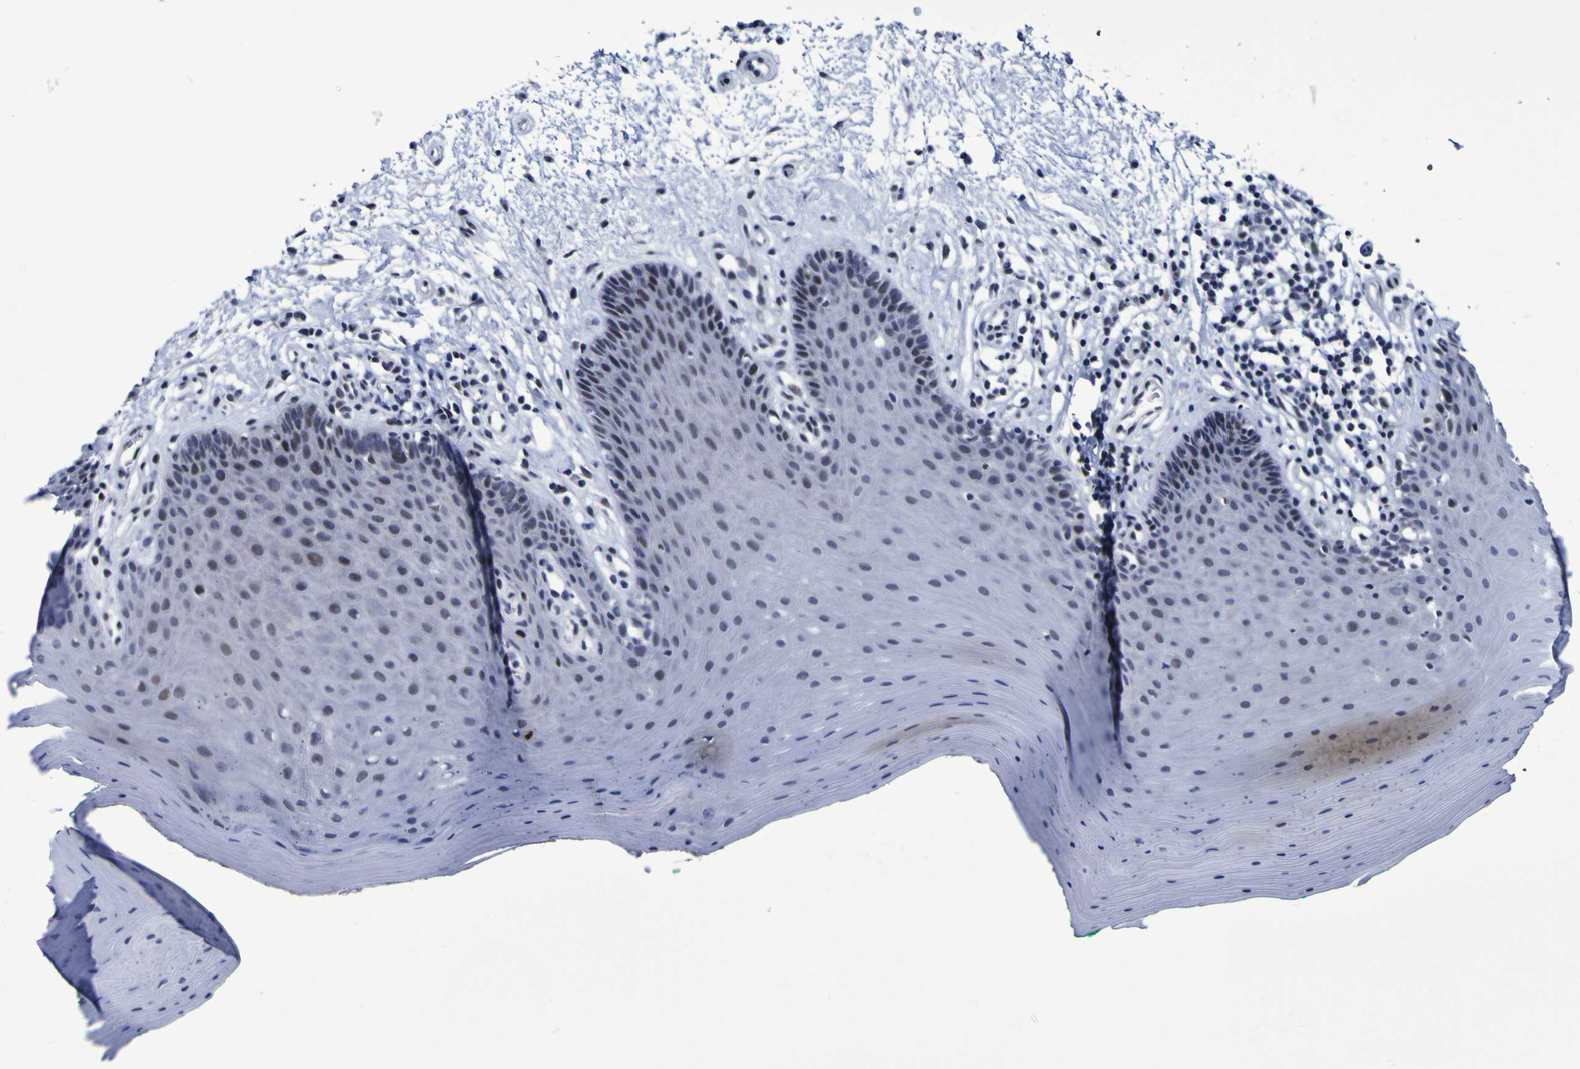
{"staining": {"intensity": "weak", "quantity": "25%-75%", "location": "nuclear"}, "tissue": "oral mucosa", "cell_type": "Squamous epithelial cells", "image_type": "normal", "snomed": [{"axis": "morphology", "description": "Normal tissue, NOS"}, {"axis": "topography", "description": "Skeletal muscle"}, {"axis": "topography", "description": "Oral tissue"}], "caption": "High-magnification brightfield microscopy of benign oral mucosa stained with DAB (brown) and counterstained with hematoxylin (blue). squamous epithelial cells exhibit weak nuclear staining is identified in about25%-75% of cells. The staining was performed using DAB to visualize the protein expression in brown, while the nuclei were stained in blue with hematoxylin (Magnification: 20x).", "gene": "MBD3", "patient": {"sex": "male", "age": 58}}